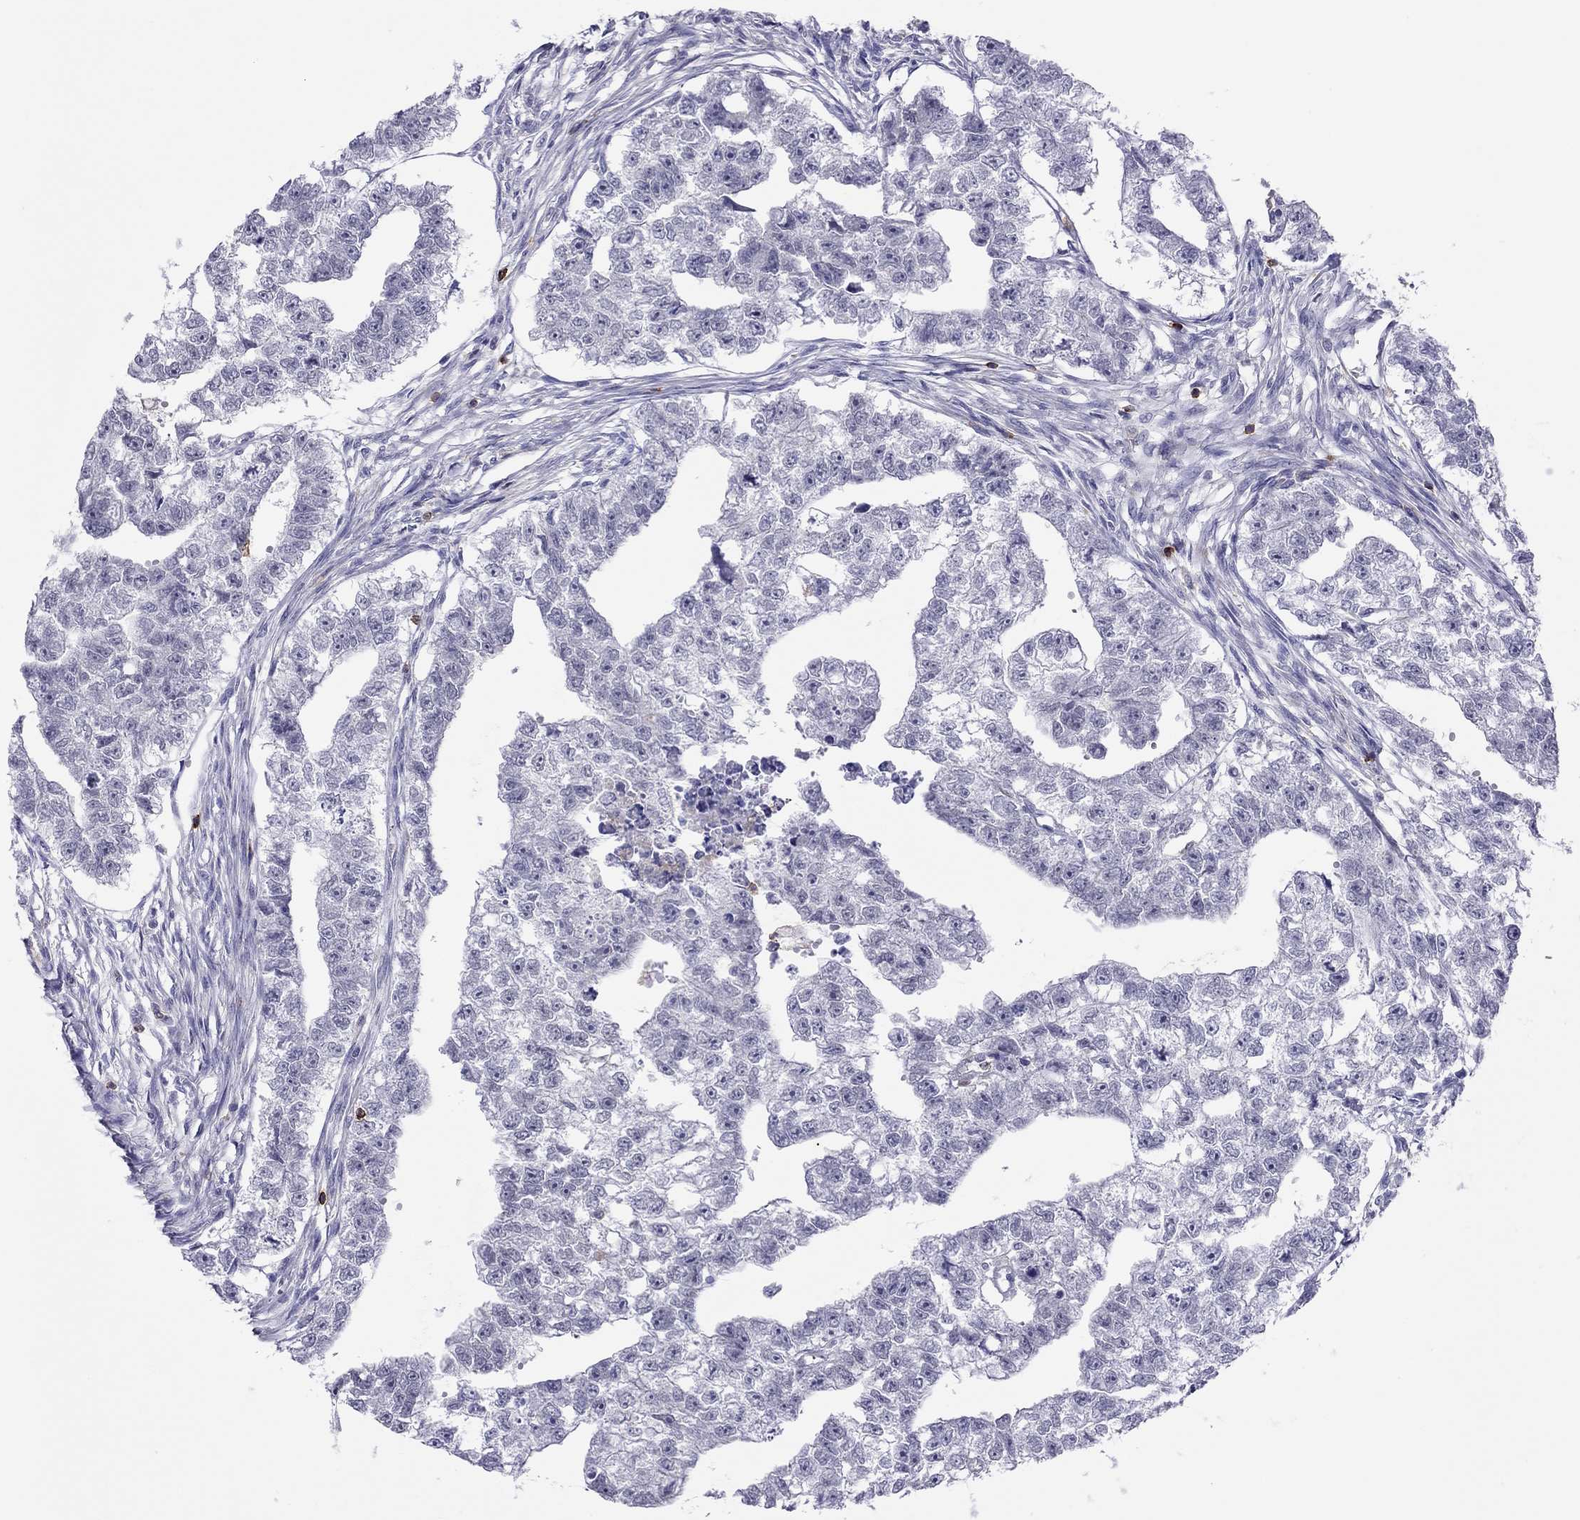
{"staining": {"intensity": "negative", "quantity": "none", "location": "none"}, "tissue": "testis cancer", "cell_type": "Tumor cells", "image_type": "cancer", "snomed": [{"axis": "morphology", "description": "Carcinoma, Embryonal, NOS"}, {"axis": "morphology", "description": "Teratoma, malignant, NOS"}, {"axis": "topography", "description": "Testis"}], "caption": "Tumor cells show no significant protein staining in testis embryonal carcinoma.", "gene": "MND1", "patient": {"sex": "male", "age": 44}}